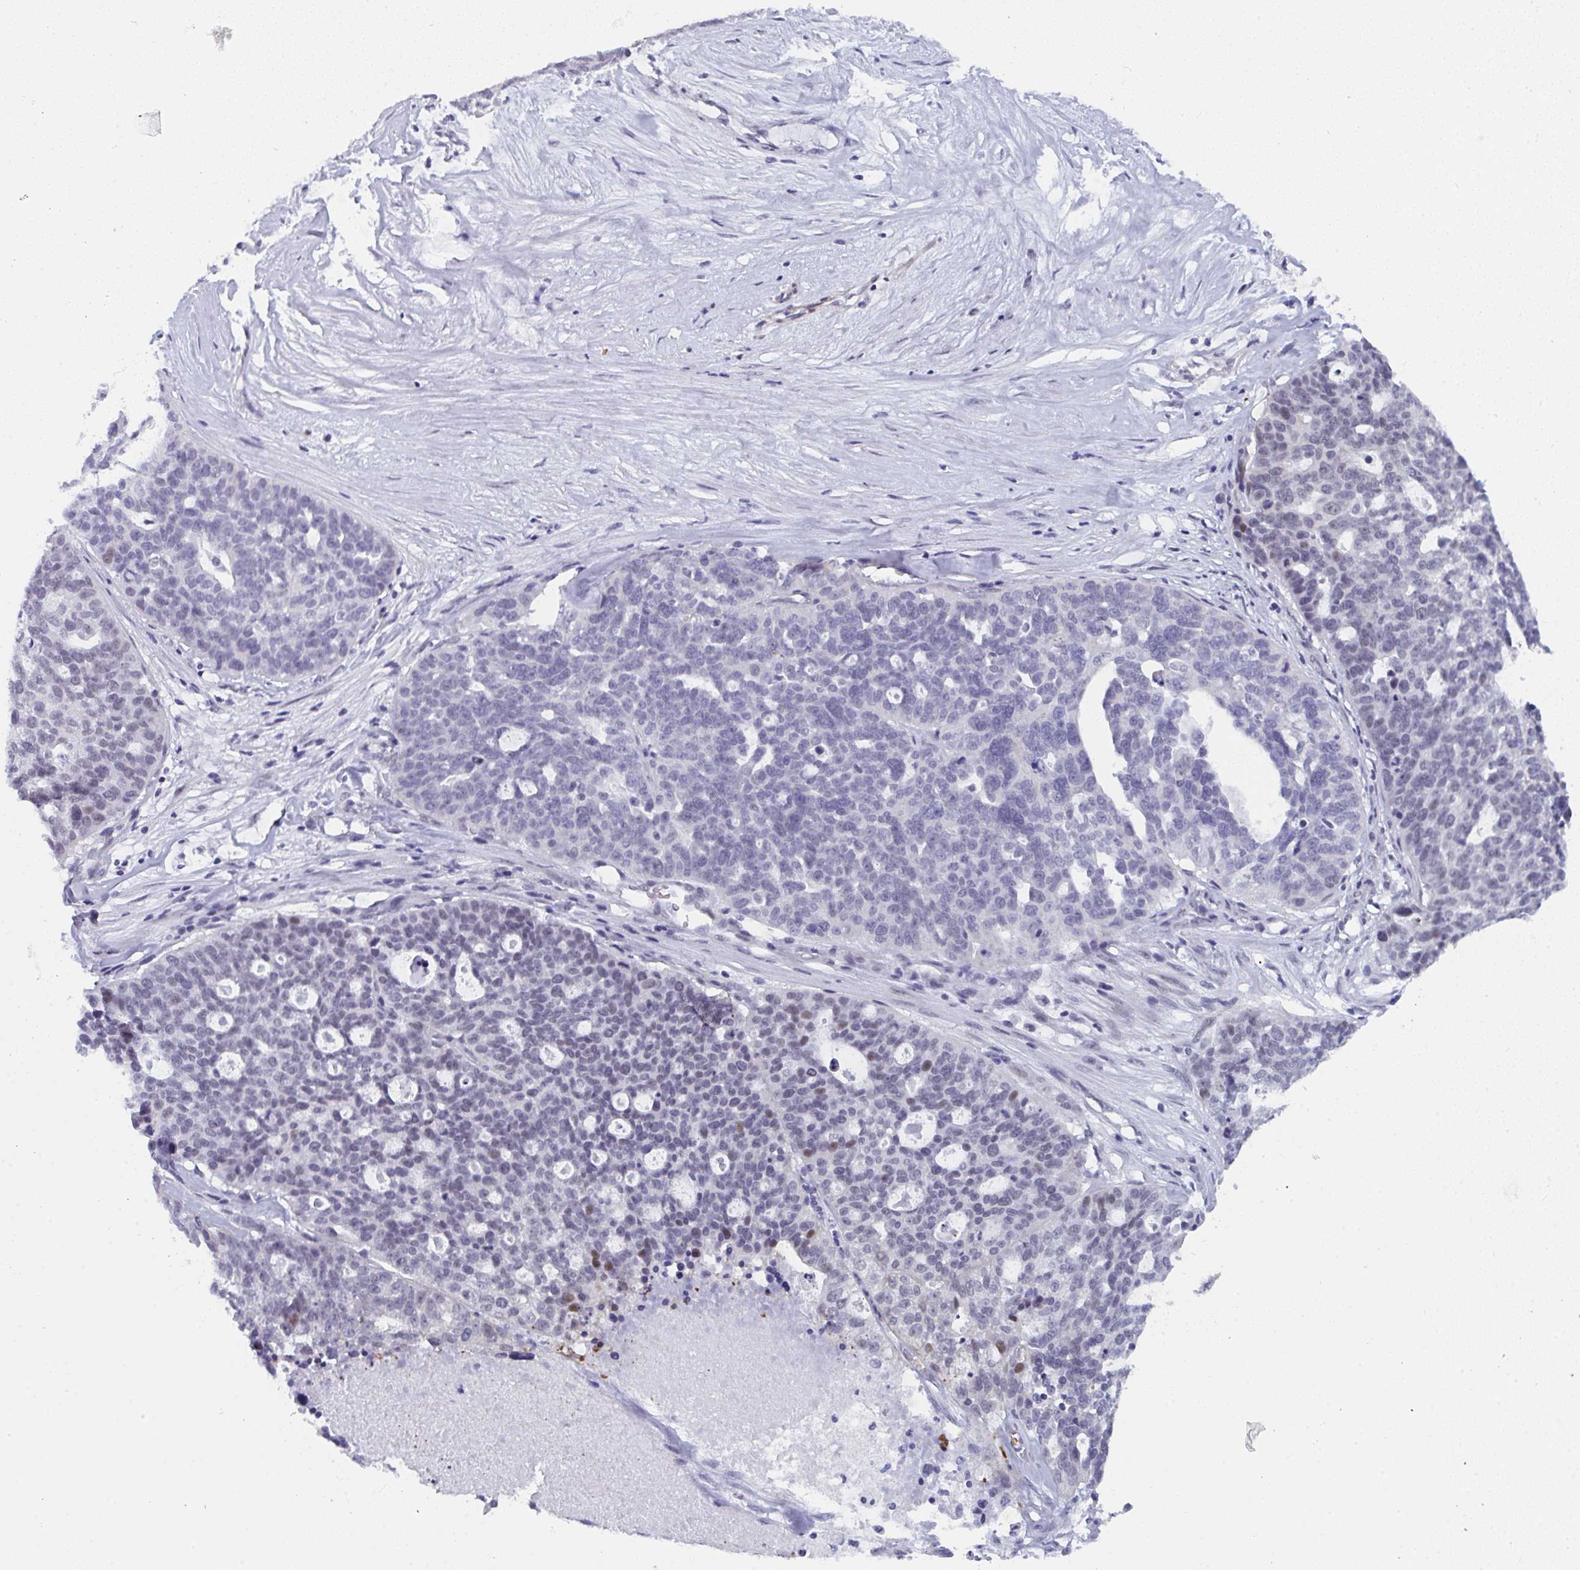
{"staining": {"intensity": "moderate", "quantity": "<25%", "location": "nuclear"}, "tissue": "ovarian cancer", "cell_type": "Tumor cells", "image_type": "cancer", "snomed": [{"axis": "morphology", "description": "Cystadenocarcinoma, serous, NOS"}, {"axis": "topography", "description": "Ovary"}], "caption": "A histopathology image showing moderate nuclear expression in approximately <25% of tumor cells in serous cystadenocarcinoma (ovarian), as visualized by brown immunohistochemical staining.", "gene": "CDK13", "patient": {"sex": "female", "age": 59}}